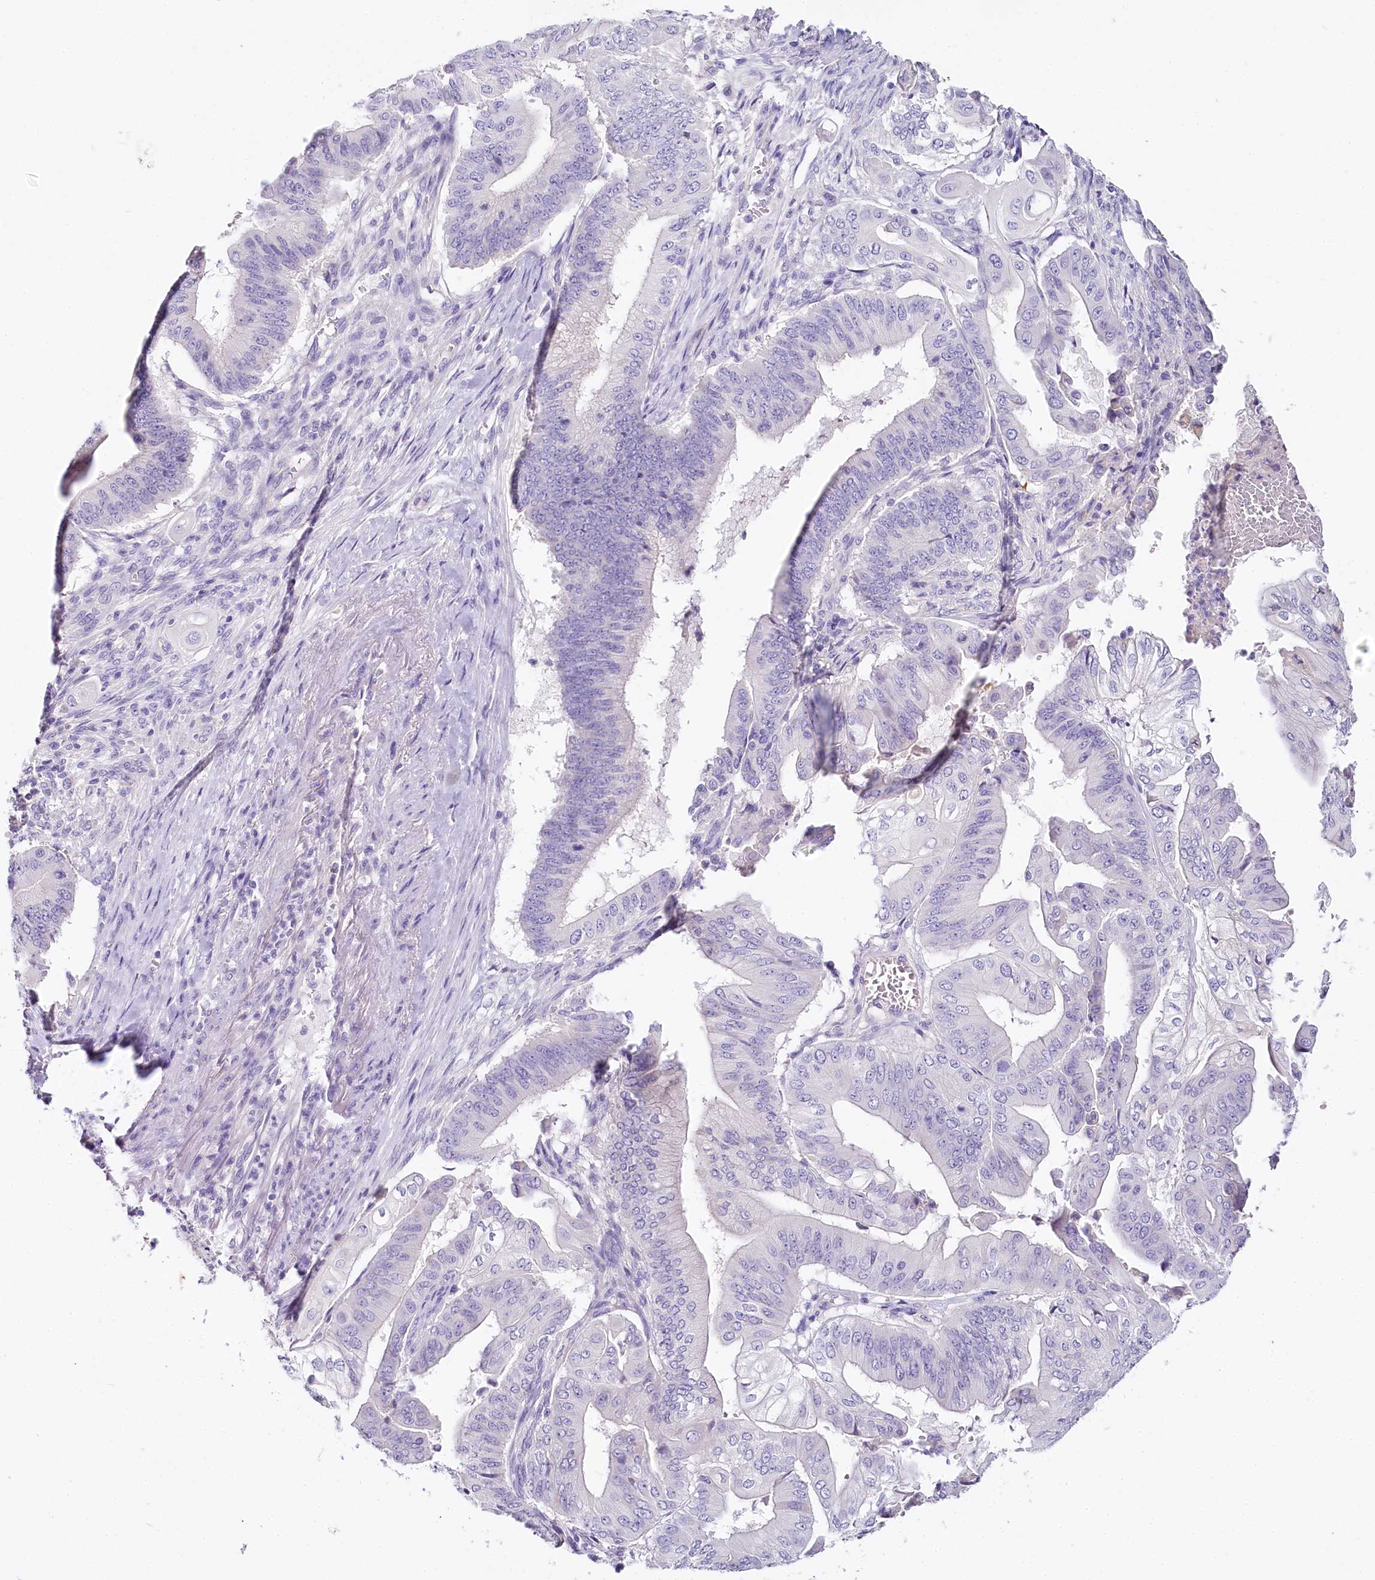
{"staining": {"intensity": "negative", "quantity": "none", "location": "none"}, "tissue": "pancreatic cancer", "cell_type": "Tumor cells", "image_type": "cancer", "snomed": [{"axis": "morphology", "description": "Adenocarcinoma, NOS"}, {"axis": "topography", "description": "Pancreas"}], "caption": "DAB (3,3'-diaminobenzidine) immunohistochemical staining of pancreatic cancer (adenocarcinoma) displays no significant staining in tumor cells. (DAB (3,3'-diaminobenzidine) IHC, high magnification).", "gene": "HPD", "patient": {"sex": "female", "age": 77}}